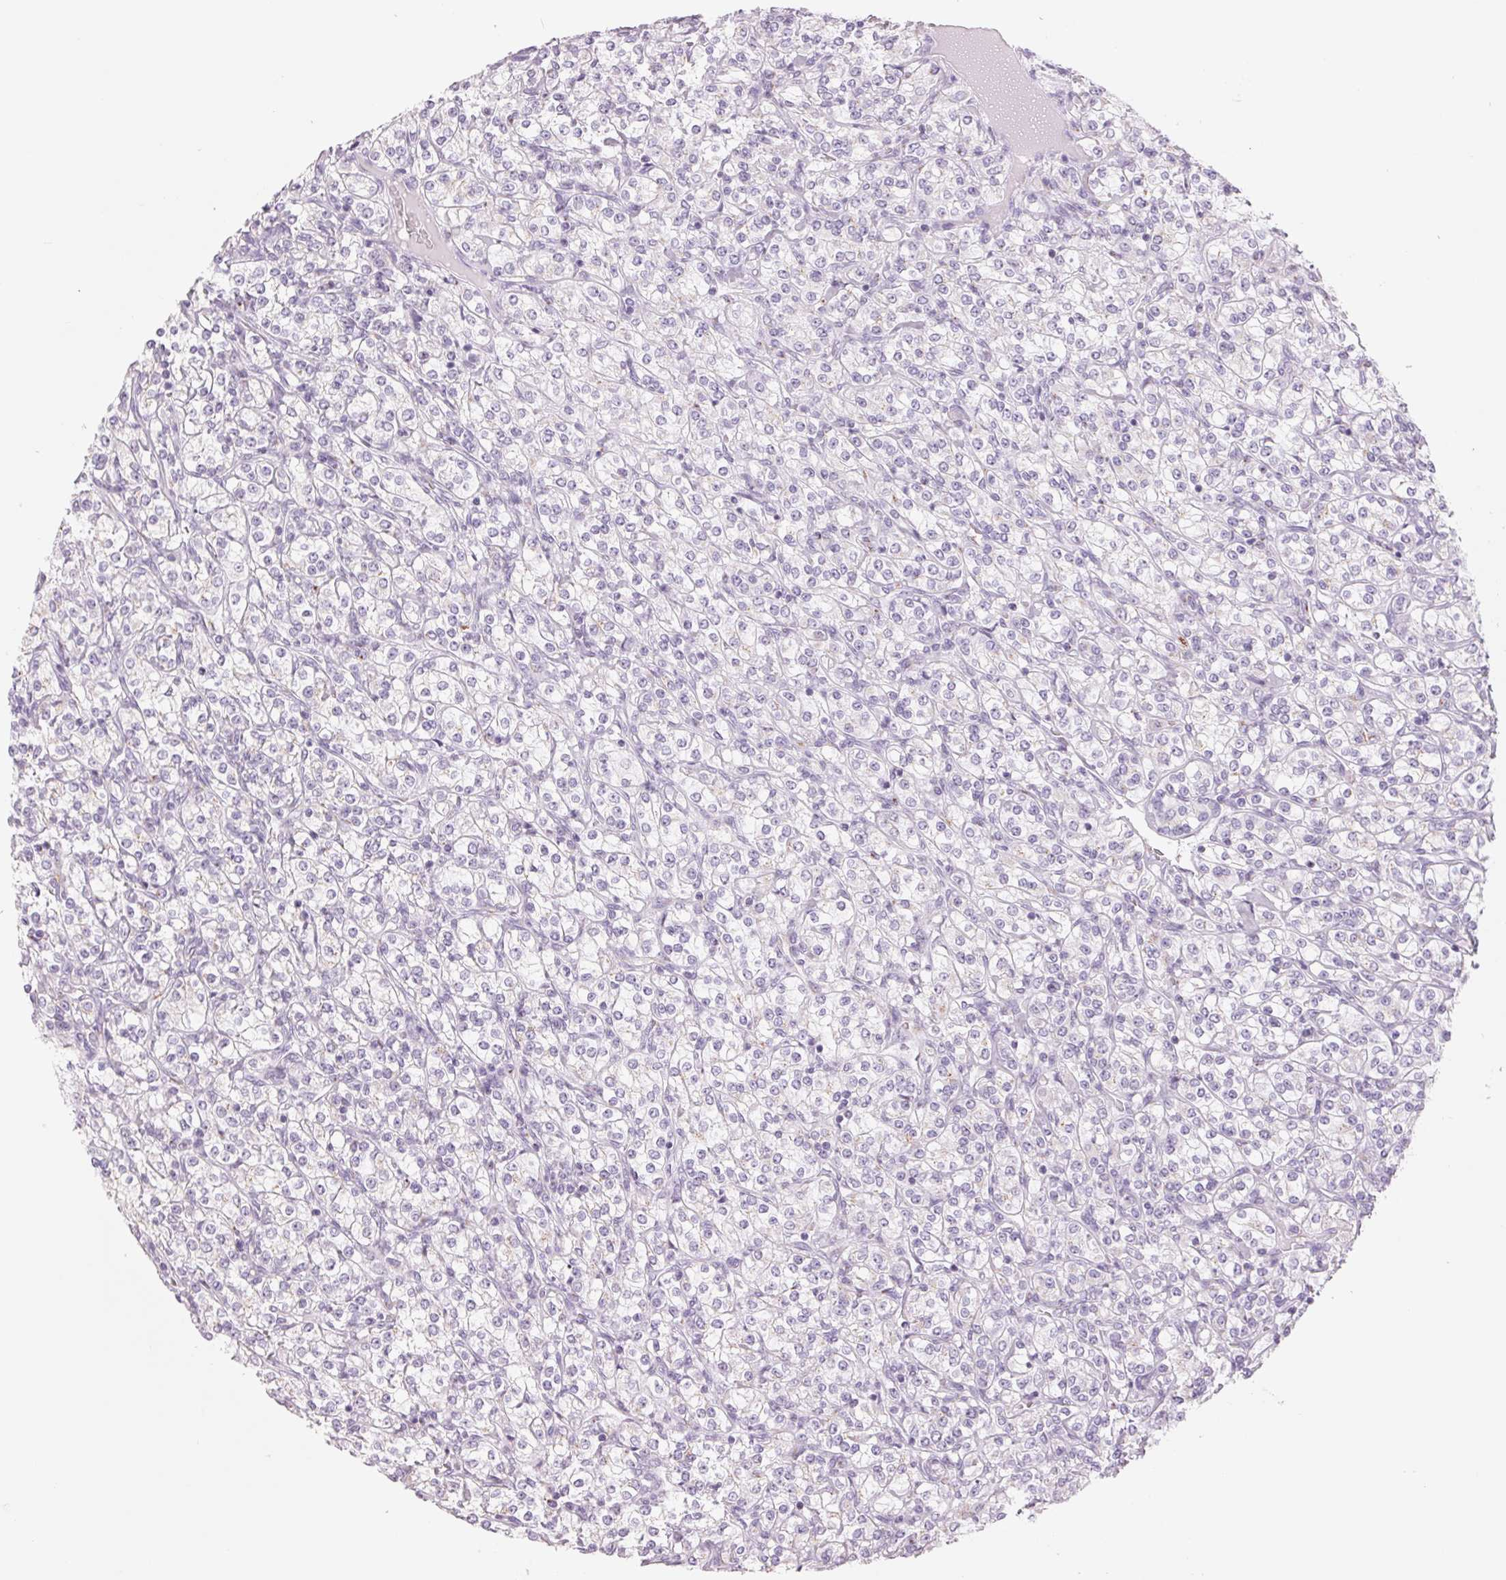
{"staining": {"intensity": "negative", "quantity": "none", "location": "none"}, "tissue": "renal cancer", "cell_type": "Tumor cells", "image_type": "cancer", "snomed": [{"axis": "morphology", "description": "Adenocarcinoma, NOS"}, {"axis": "topography", "description": "Kidney"}], "caption": "Tumor cells show no significant protein positivity in adenocarcinoma (renal).", "gene": "GALNT7", "patient": {"sex": "male", "age": 77}}